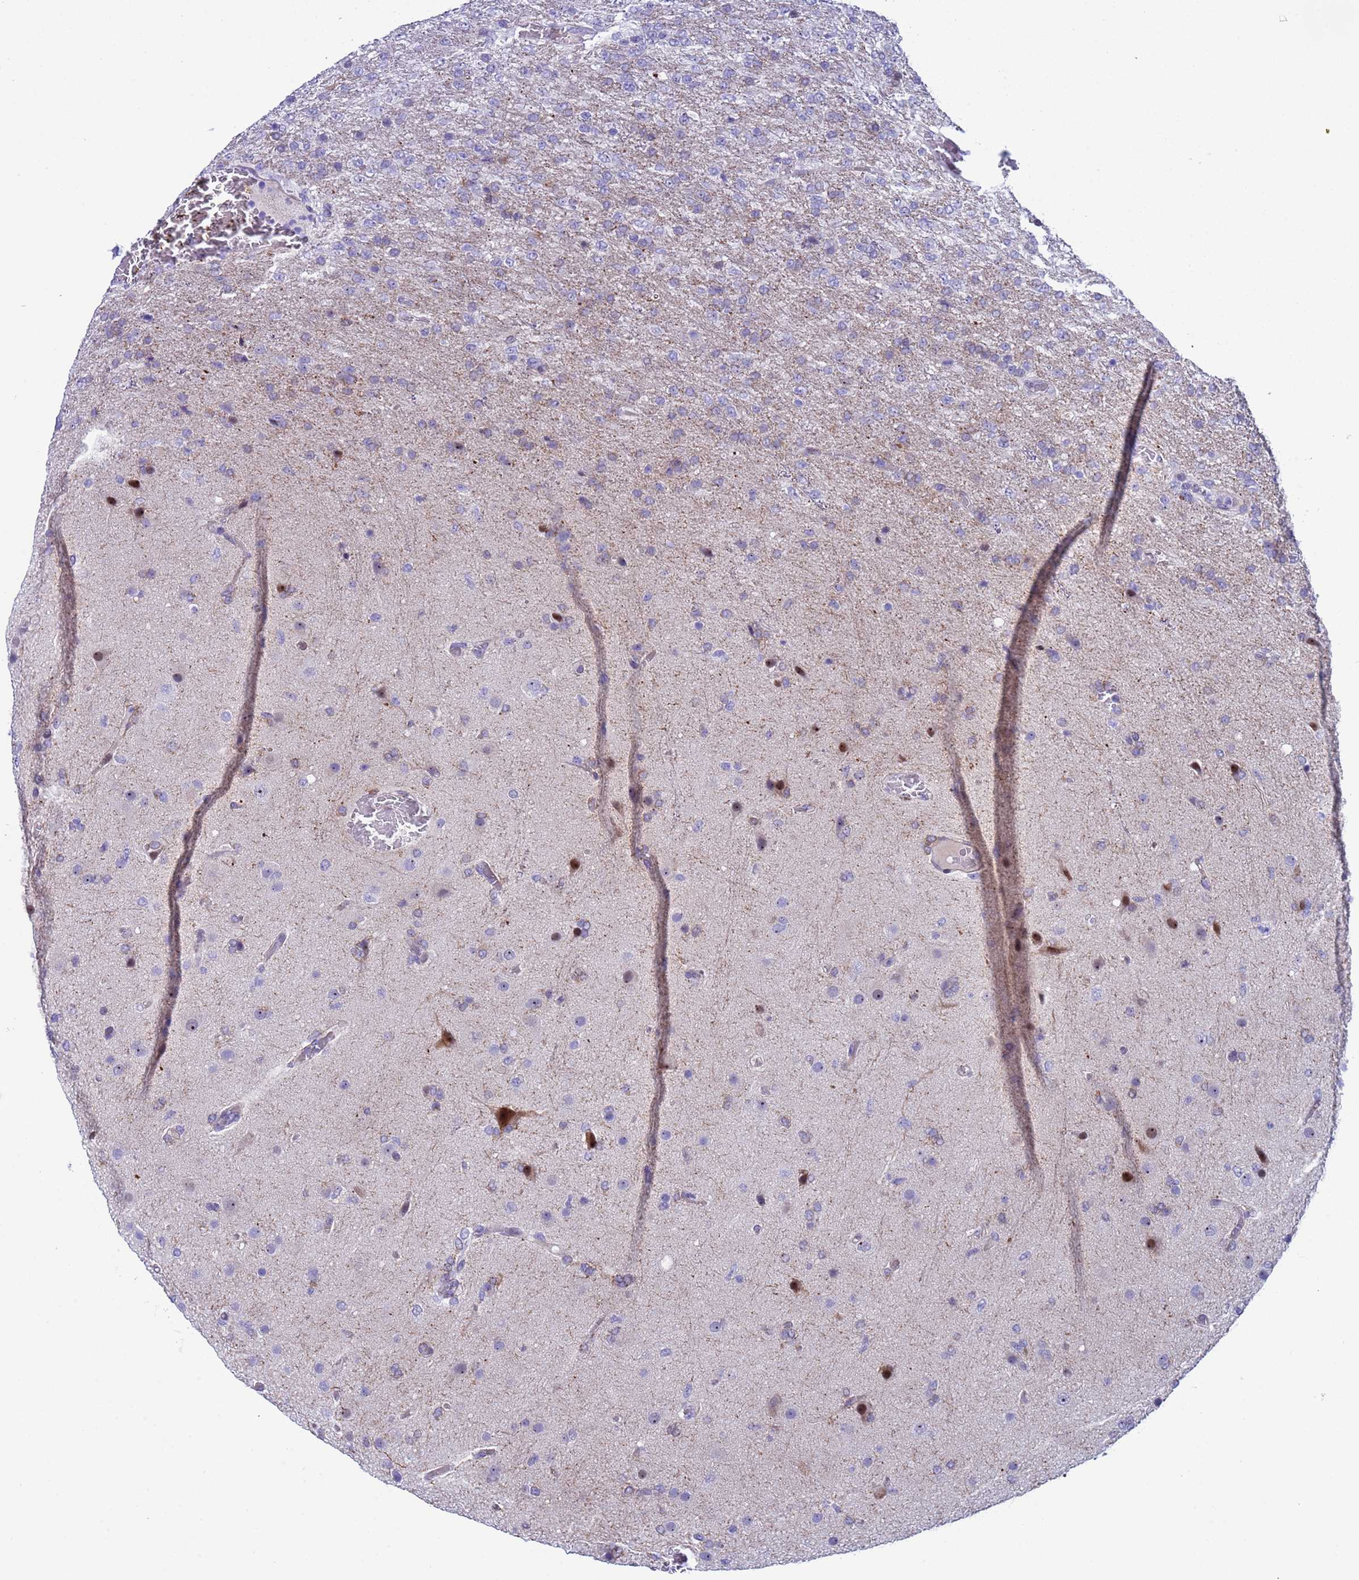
{"staining": {"intensity": "moderate", "quantity": "<25%", "location": "nuclear"}, "tissue": "glioma", "cell_type": "Tumor cells", "image_type": "cancer", "snomed": [{"axis": "morphology", "description": "Glioma, malignant, High grade"}, {"axis": "topography", "description": "Brain"}], "caption": "Immunohistochemical staining of human high-grade glioma (malignant) demonstrates moderate nuclear protein positivity in about <25% of tumor cells.", "gene": "POP5", "patient": {"sex": "female", "age": 74}}